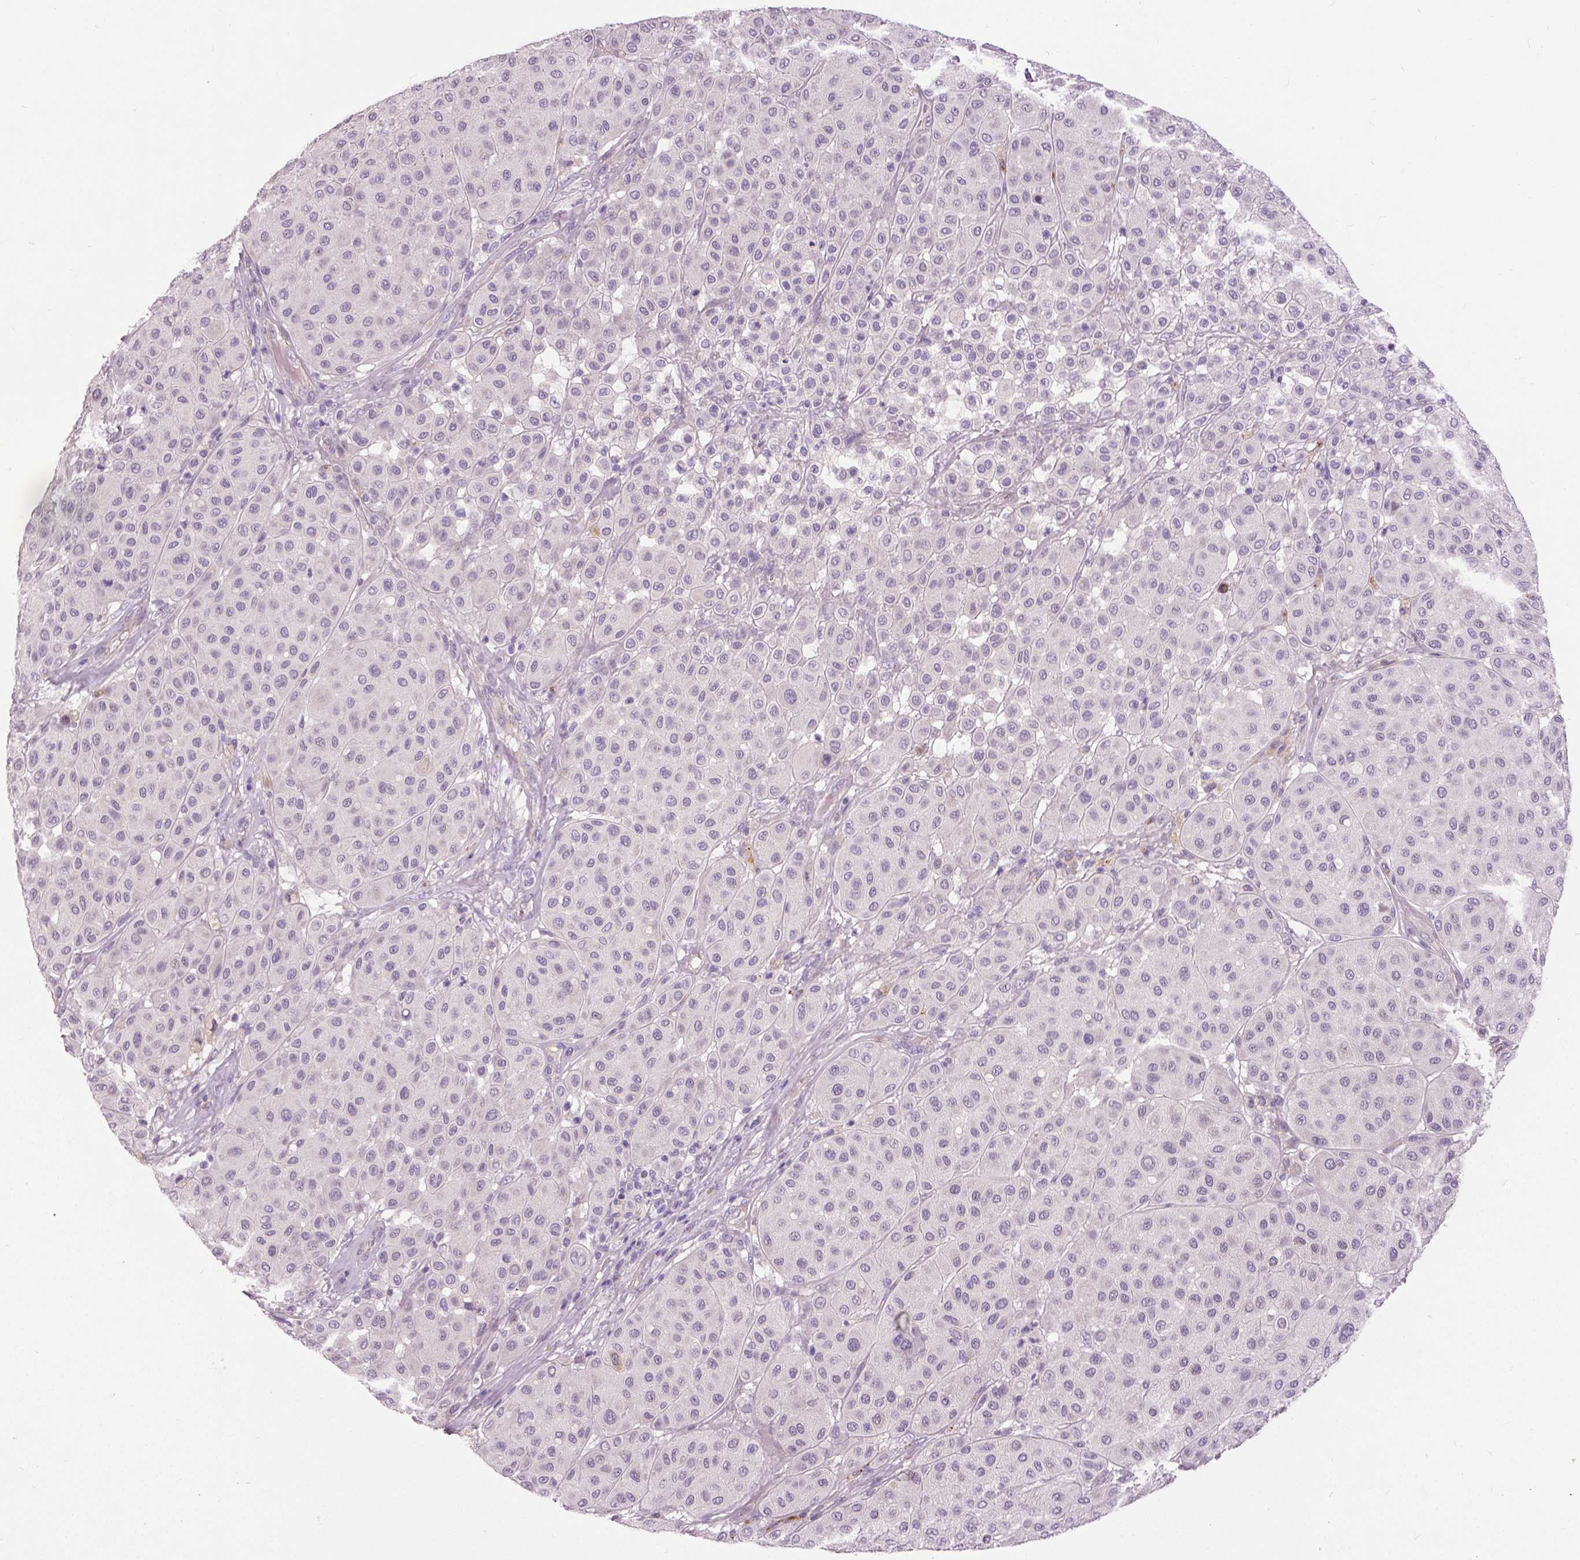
{"staining": {"intensity": "negative", "quantity": "none", "location": "none"}, "tissue": "melanoma", "cell_type": "Tumor cells", "image_type": "cancer", "snomed": [{"axis": "morphology", "description": "Malignant melanoma, Metastatic site"}, {"axis": "topography", "description": "Smooth muscle"}], "caption": "Malignant melanoma (metastatic site) stained for a protein using immunohistochemistry (IHC) exhibits no expression tumor cells.", "gene": "FOXA1", "patient": {"sex": "male", "age": 41}}